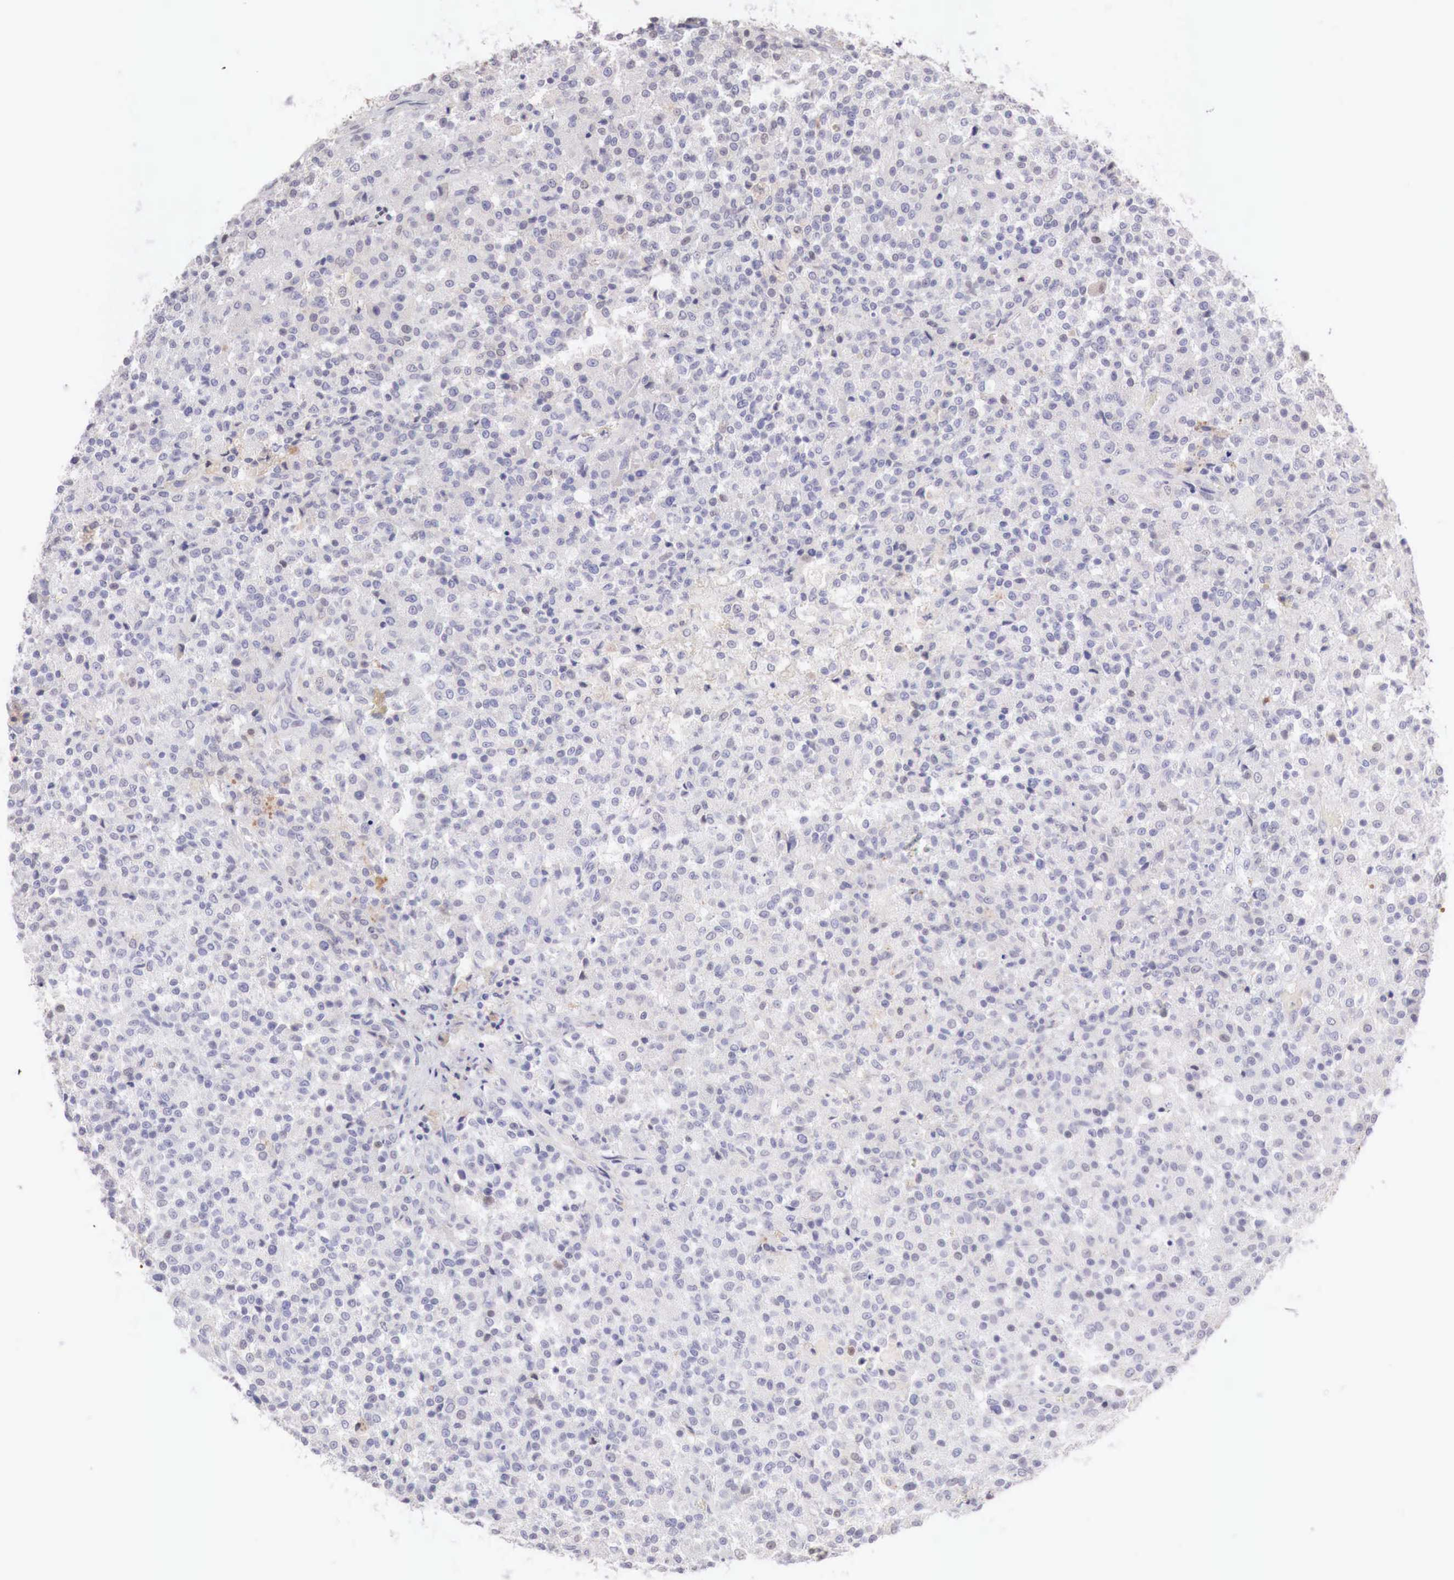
{"staining": {"intensity": "weak", "quantity": "<25%", "location": "cytoplasmic/membranous"}, "tissue": "testis cancer", "cell_type": "Tumor cells", "image_type": "cancer", "snomed": [{"axis": "morphology", "description": "Seminoma, NOS"}, {"axis": "topography", "description": "Testis"}], "caption": "There is no significant staining in tumor cells of seminoma (testis). (Stains: DAB (3,3'-diaminobenzidine) IHC with hematoxylin counter stain, Microscopy: brightfield microscopy at high magnification).", "gene": "XPNPEP2", "patient": {"sex": "male", "age": 59}}